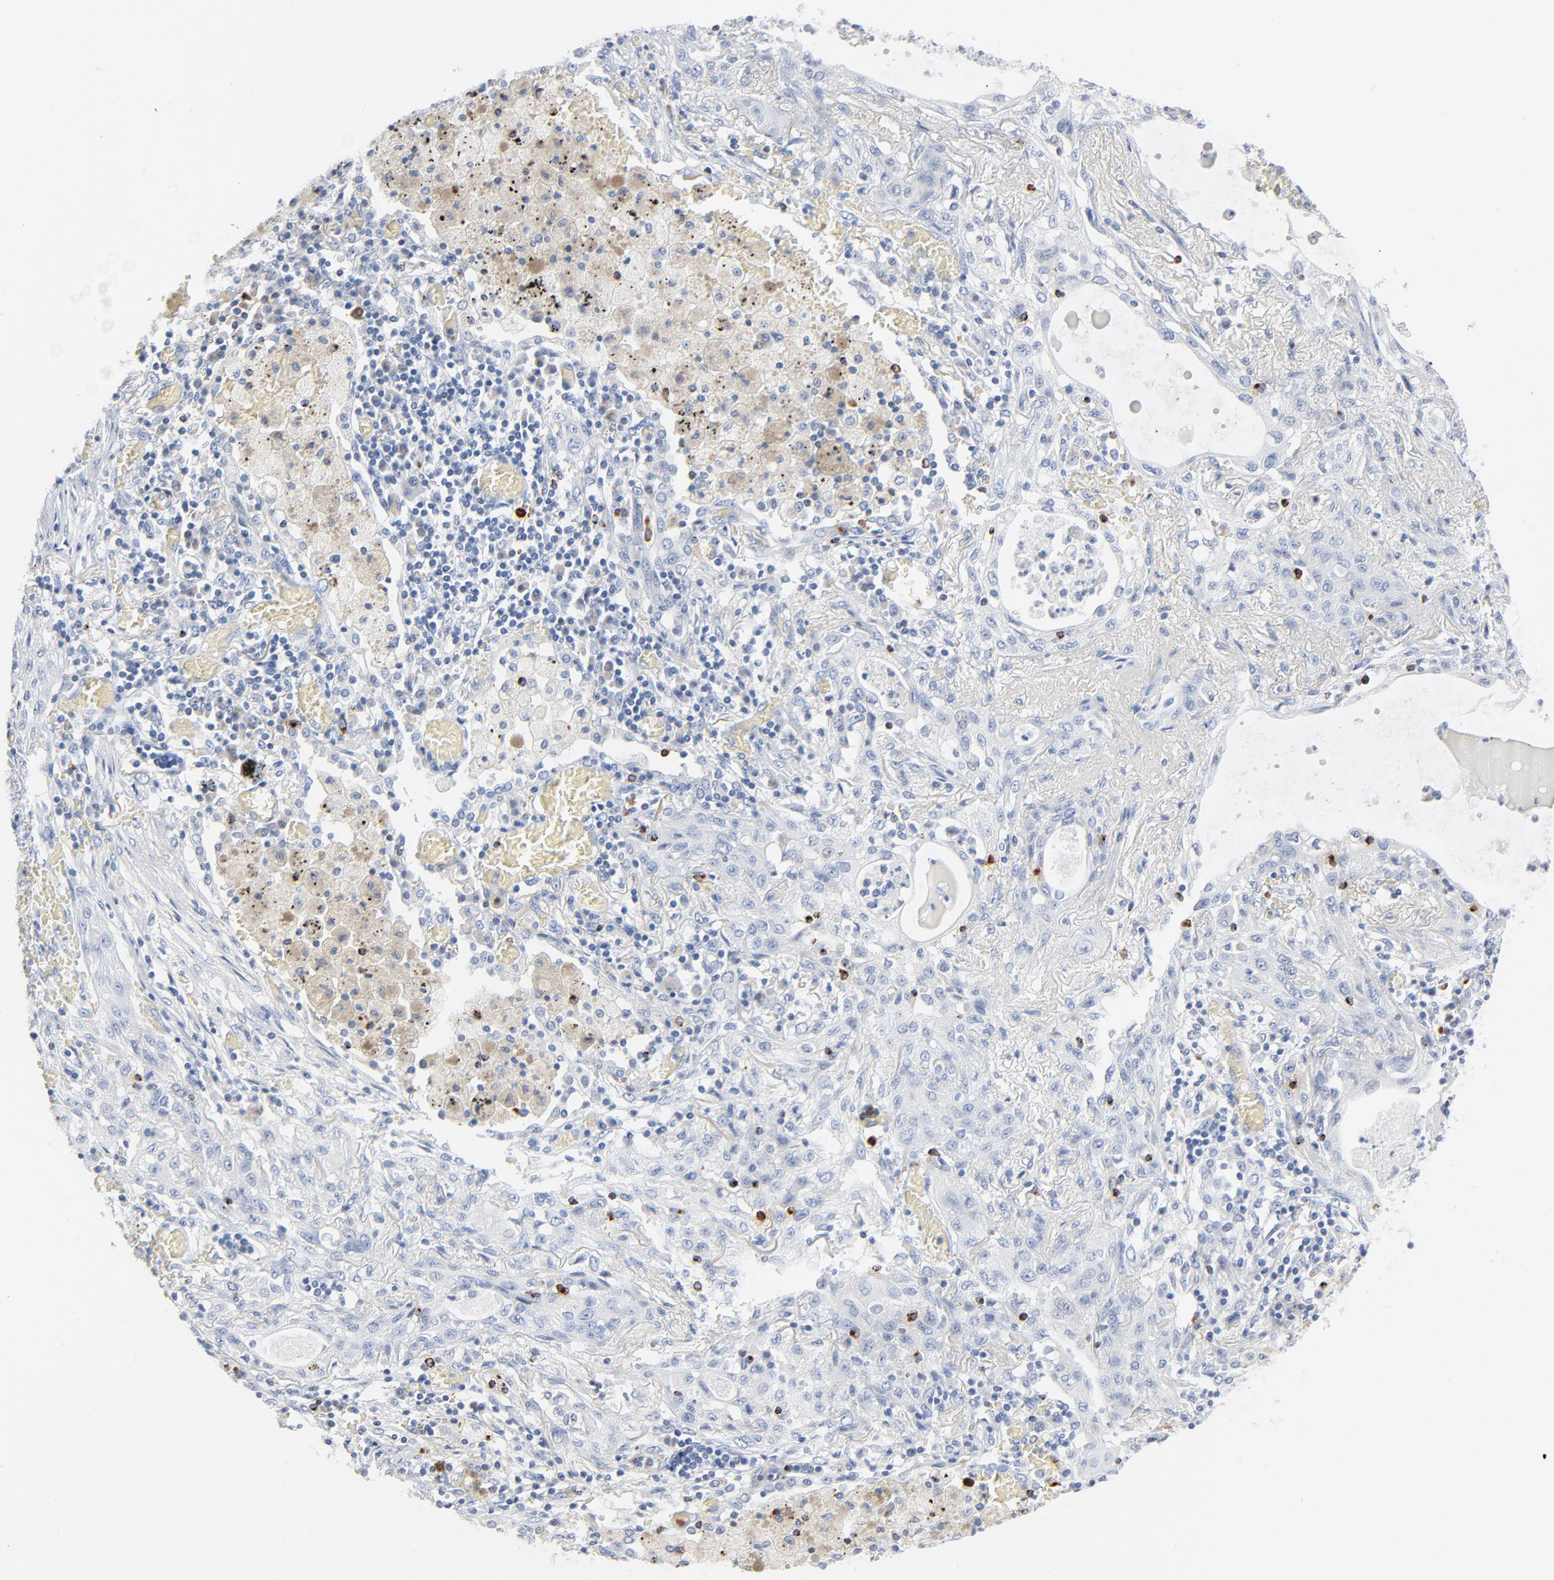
{"staining": {"intensity": "negative", "quantity": "none", "location": "none"}, "tissue": "lung cancer", "cell_type": "Tumor cells", "image_type": "cancer", "snomed": [{"axis": "morphology", "description": "Squamous cell carcinoma, NOS"}, {"axis": "topography", "description": "Lung"}], "caption": "Tumor cells are negative for brown protein staining in lung squamous cell carcinoma. (Stains: DAB IHC with hematoxylin counter stain, Microscopy: brightfield microscopy at high magnification).", "gene": "GZMB", "patient": {"sex": "female", "age": 47}}